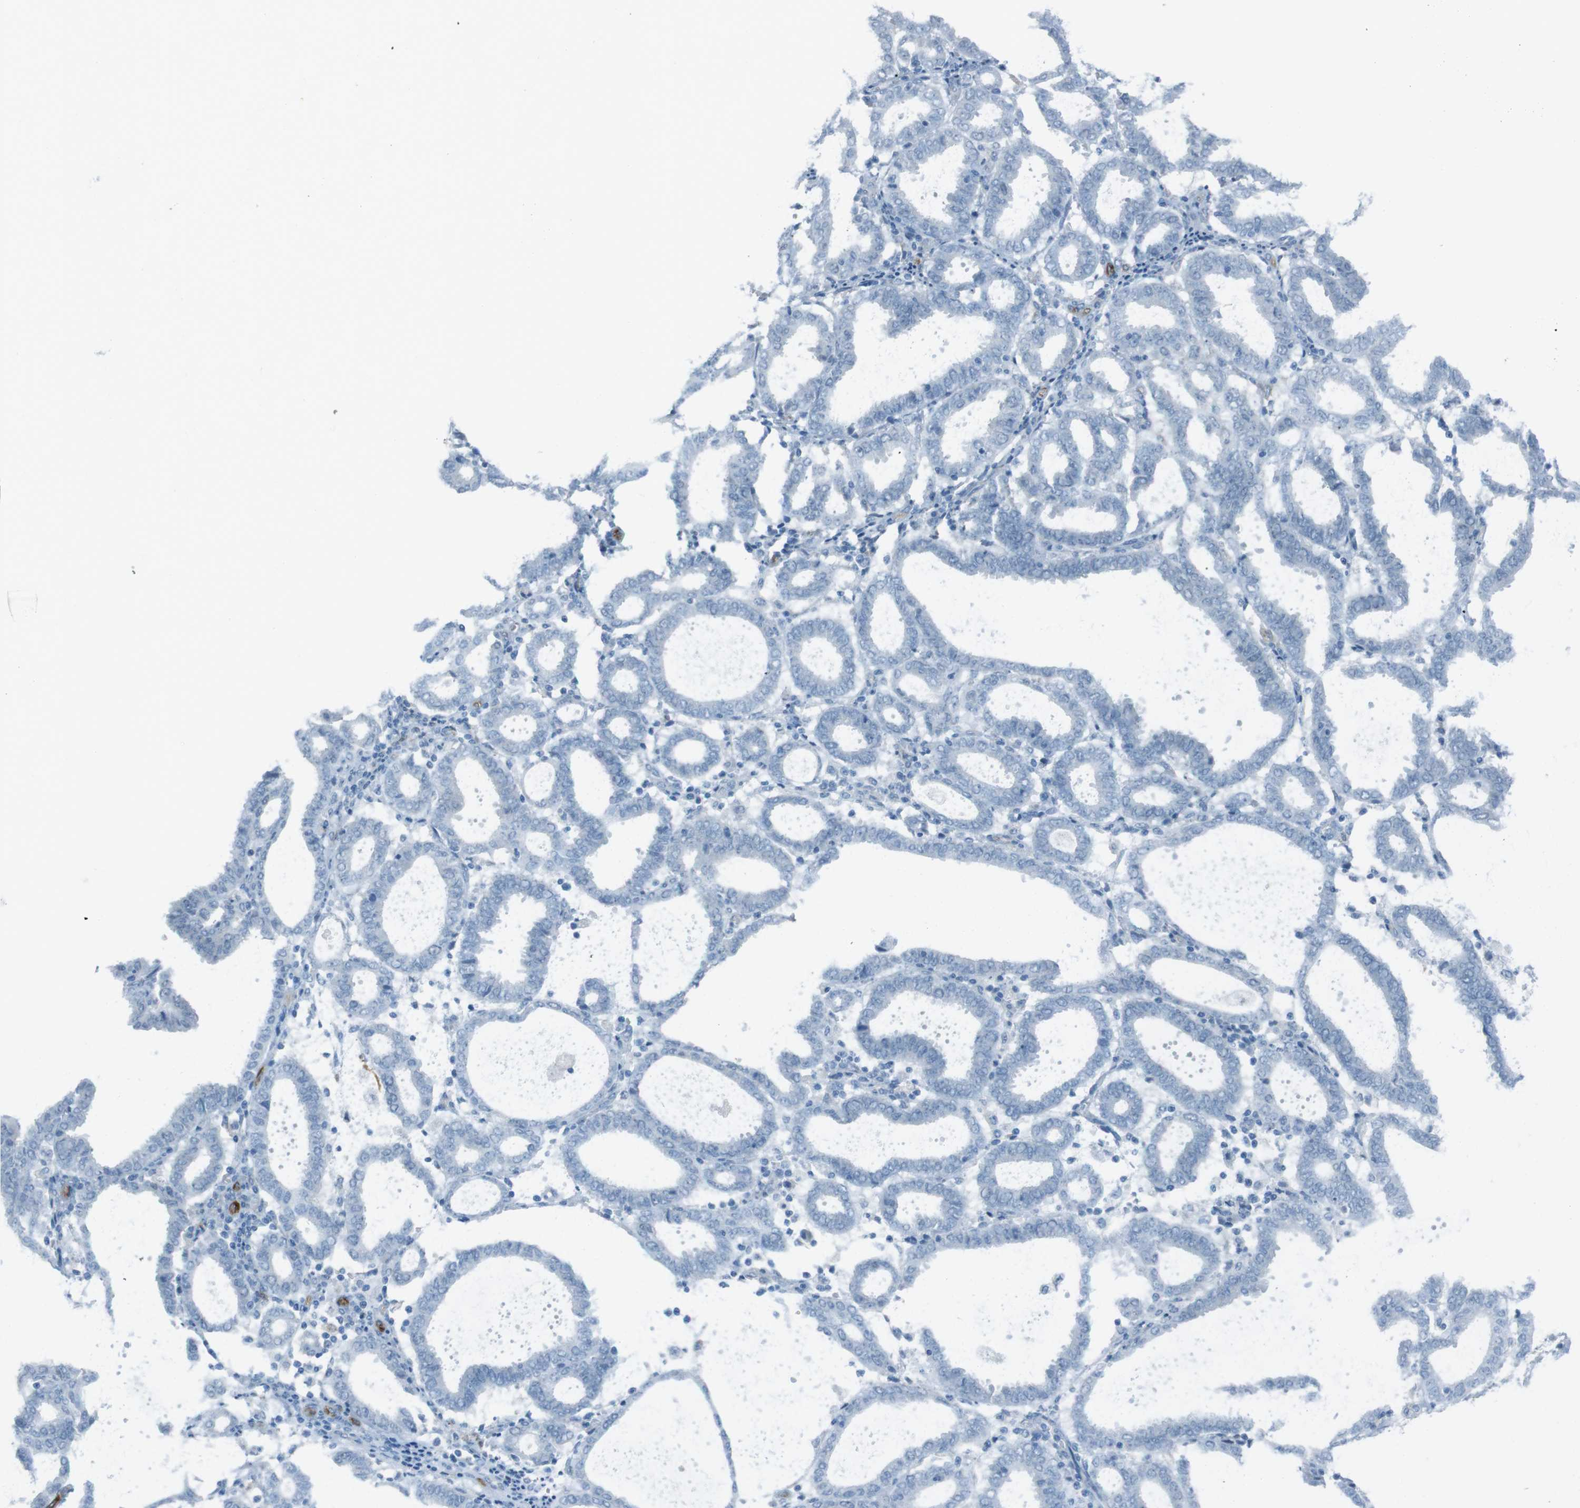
{"staining": {"intensity": "negative", "quantity": "none", "location": "none"}, "tissue": "endometrial cancer", "cell_type": "Tumor cells", "image_type": "cancer", "snomed": [{"axis": "morphology", "description": "Adenocarcinoma, NOS"}, {"axis": "topography", "description": "Uterus"}], "caption": "Tumor cells show no significant protein expression in adenocarcinoma (endometrial).", "gene": "TUBB2A", "patient": {"sex": "female", "age": 83}}